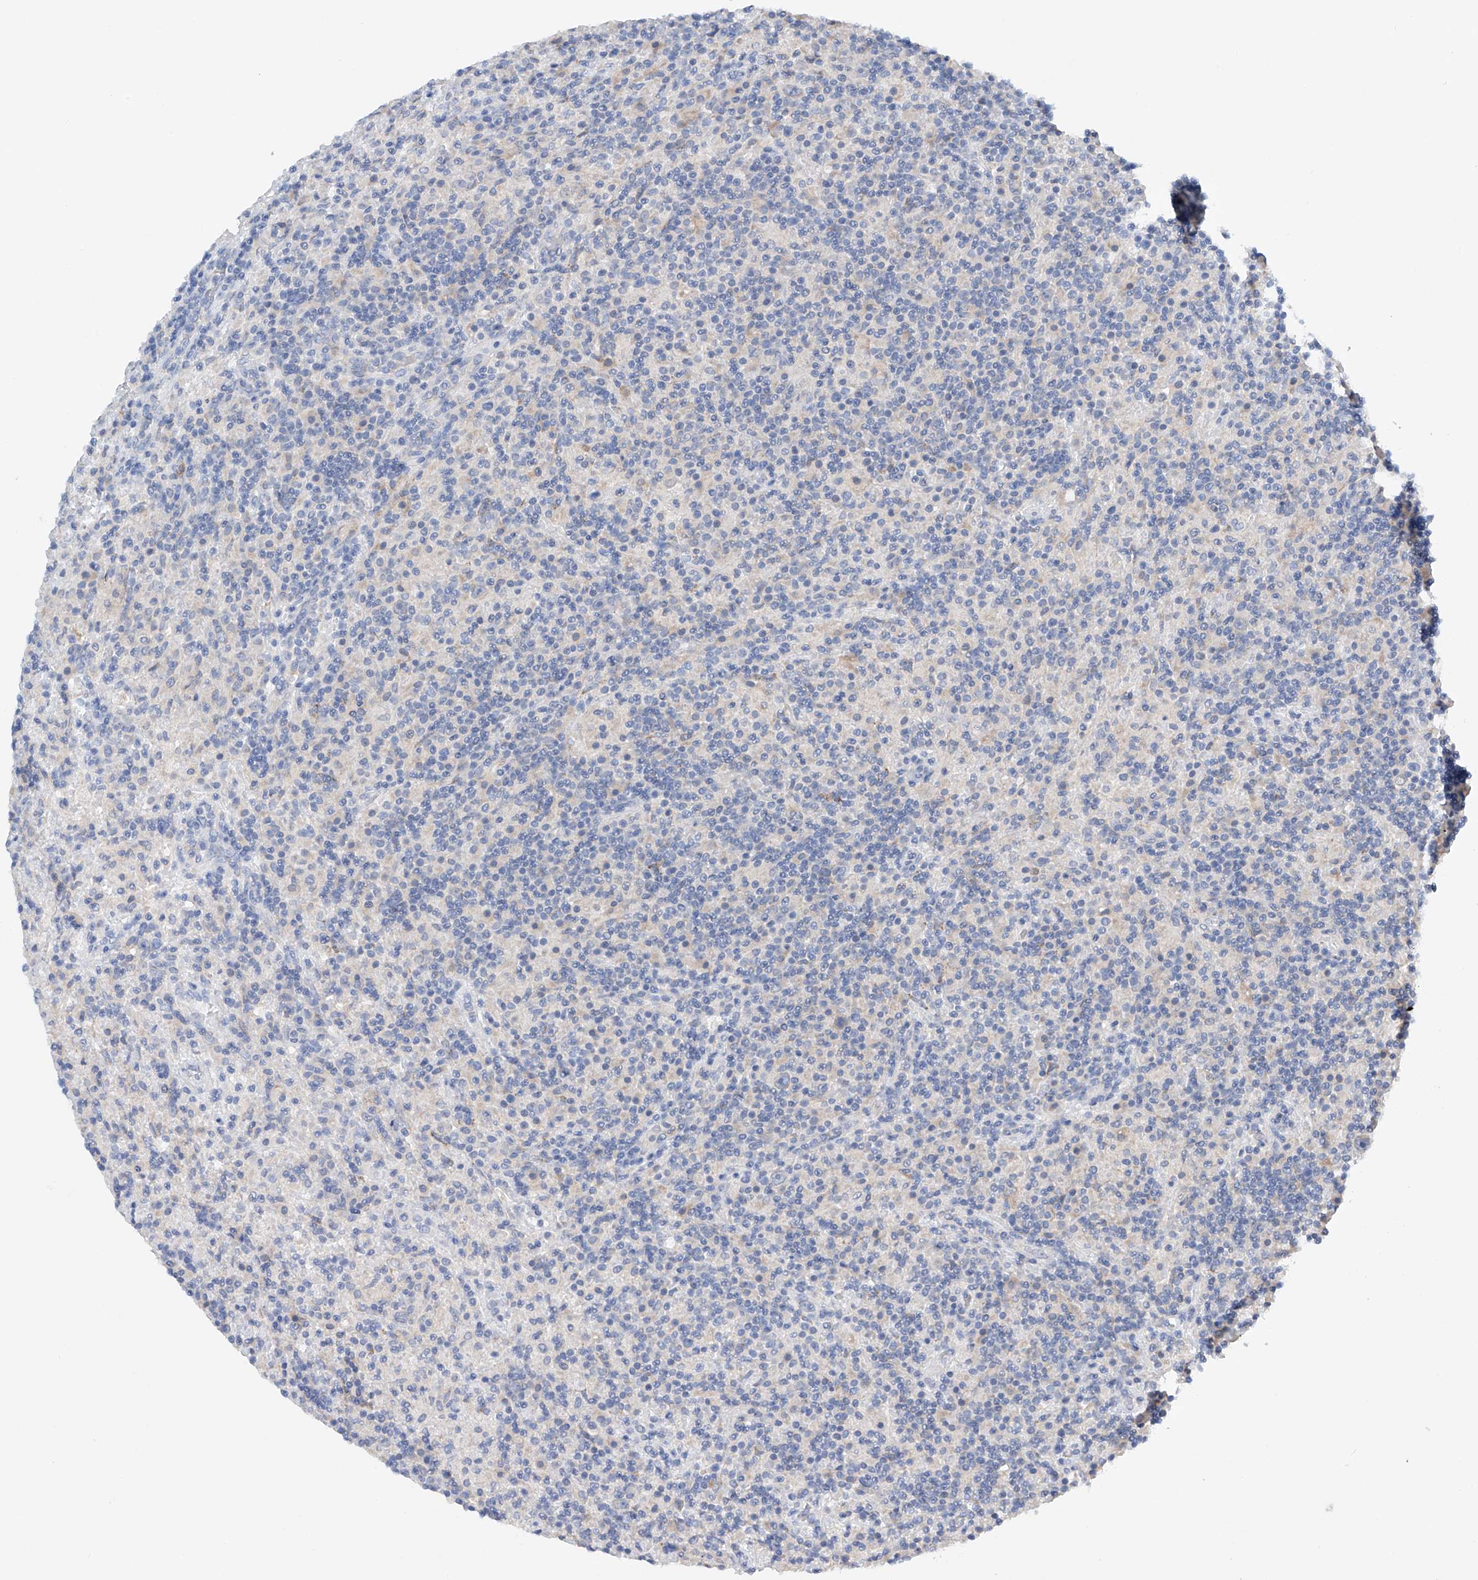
{"staining": {"intensity": "negative", "quantity": "none", "location": "none"}, "tissue": "lymphoma", "cell_type": "Tumor cells", "image_type": "cancer", "snomed": [{"axis": "morphology", "description": "Hodgkin's disease, NOS"}, {"axis": "topography", "description": "Lymph node"}], "caption": "A histopathology image of human lymphoma is negative for staining in tumor cells.", "gene": "GPC4", "patient": {"sex": "male", "age": 70}}